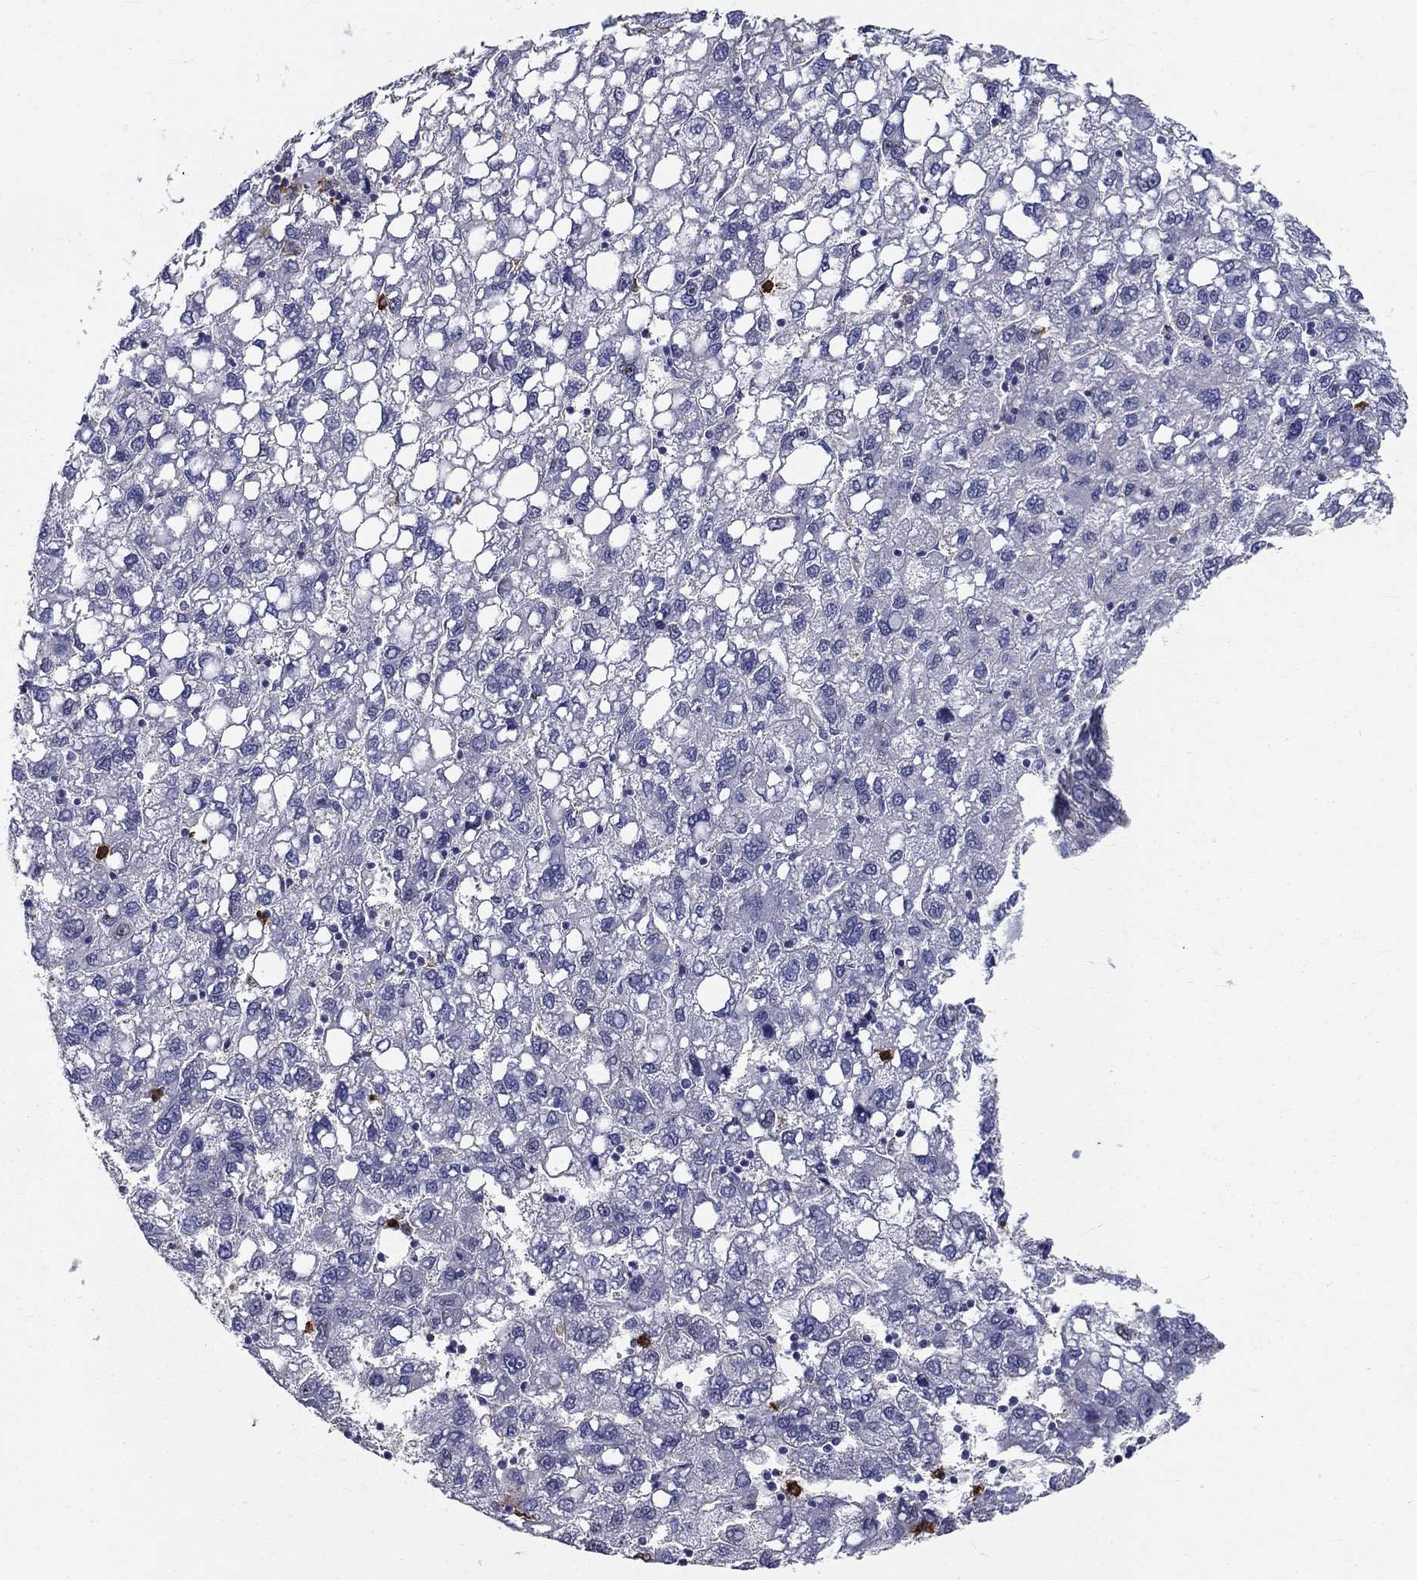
{"staining": {"intensity": "negative", "quantity": "none", "location": "none"}, "tissue": "liver cancer", "cell_type": "Tumor cells", "image_type": "cancer", "snomed": [{"axis": "morphology", "description": "Carcinoma, Hepatocellular, NOS"}, {"axis": "topography", "description": "Liver"}], "caption": "The immunohistochemistry (IHC) histopathology image has no significant staining in tumor cells of liver hepatocellular carcinoma tissue. Nuclei are stained in blue.", "gene": "IGSF8", "patient": {"sex": "female", "age": 82}}